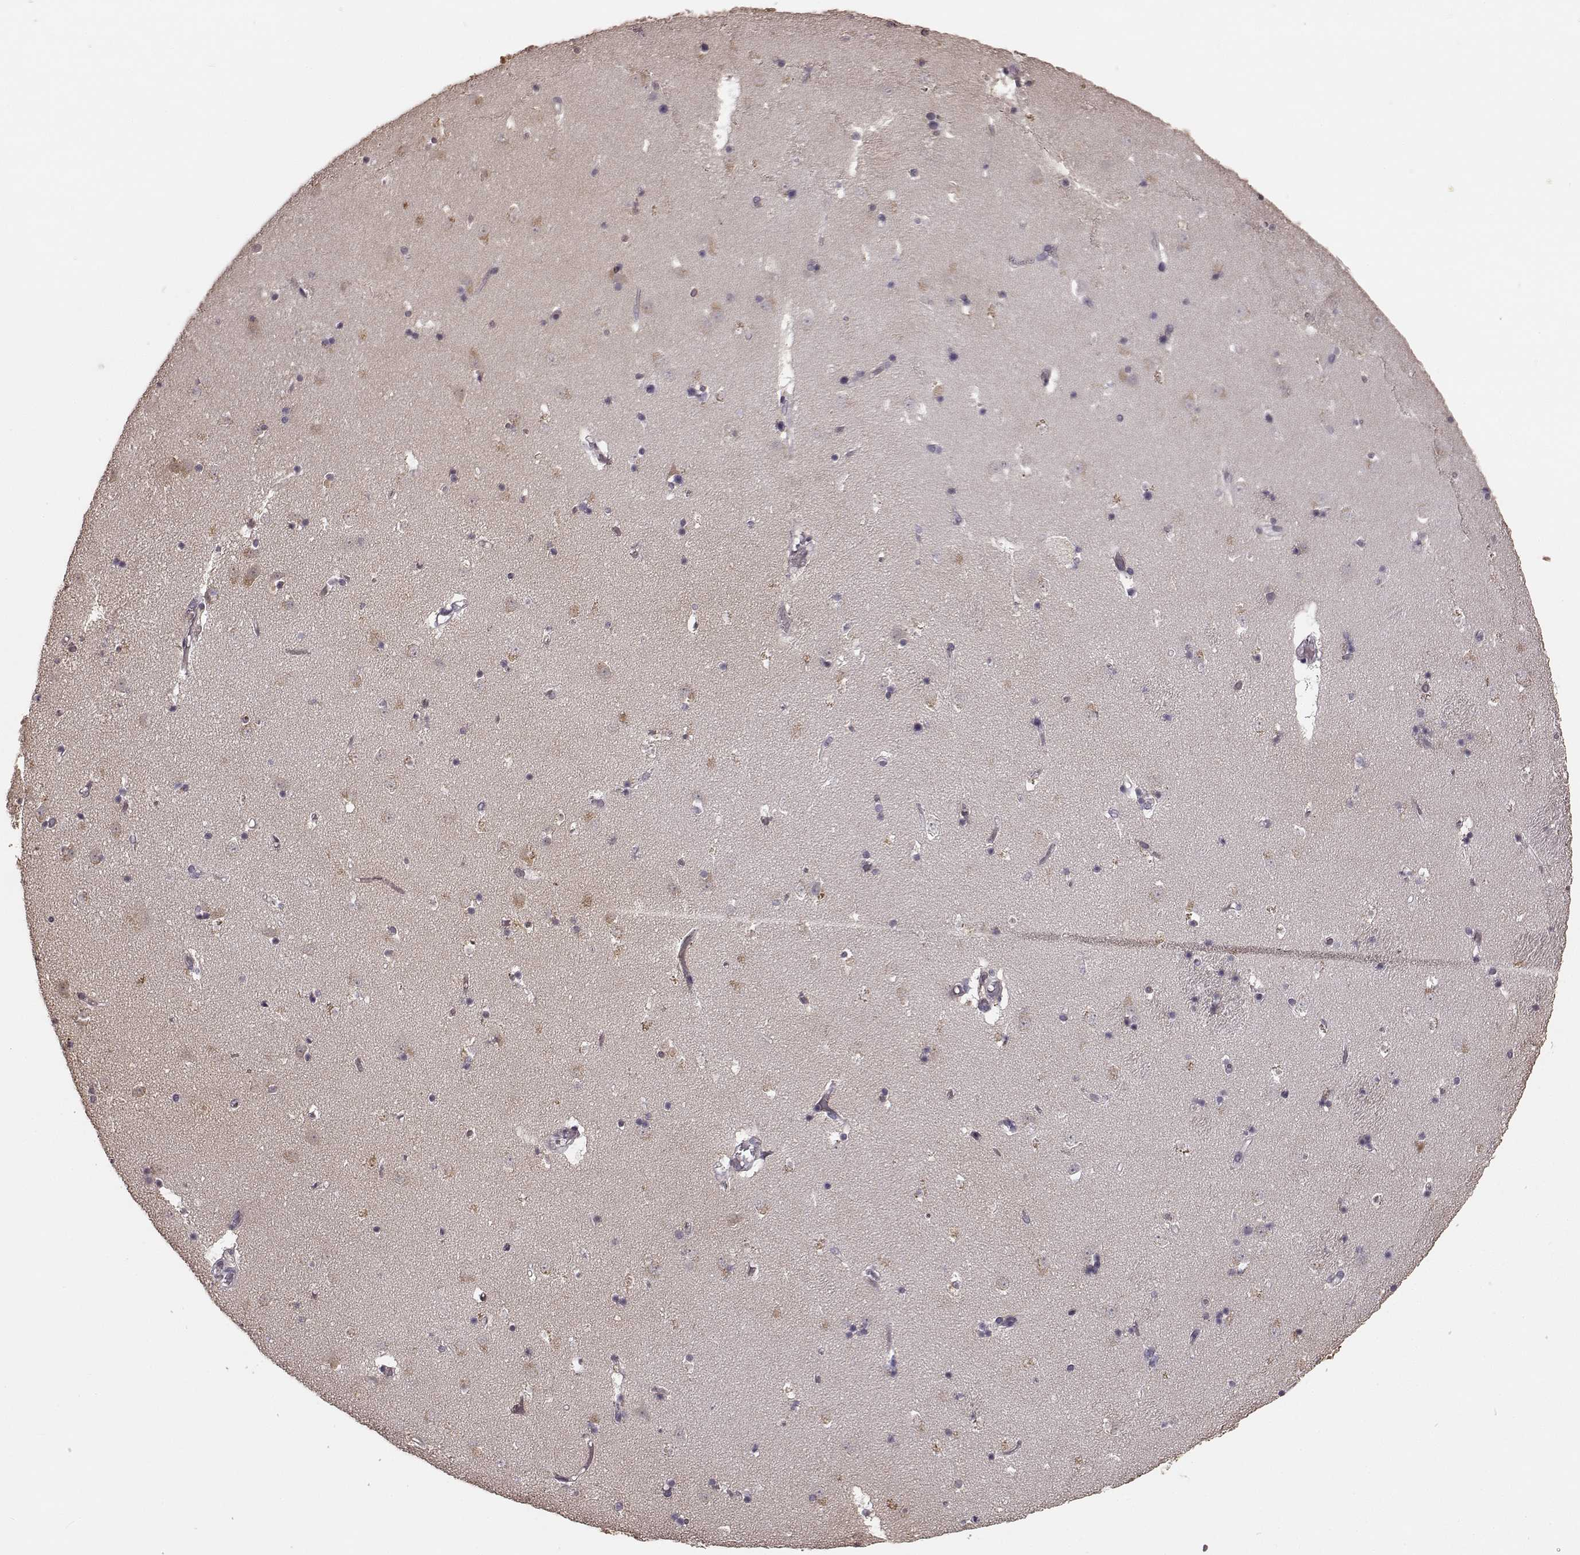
{"staining": {"intensity": "negative", "quantity": "none", "location": "none"}, "tissue": "caudate", "cell_type": "Glial cells", "image_type": "normal", "snomed": [{"axis": "morphology", "description": "Normal tissue, NOS"}, {"axis": "topography", "description": "Lateral ventricle wall"}], "caption": "This is a photomicrograph of immunohistochemistry staining of unremarkable caudate, which shows no staining in glial cells.", "gene": "RIT2", "patient": {"sex": "female", "age": 42}}